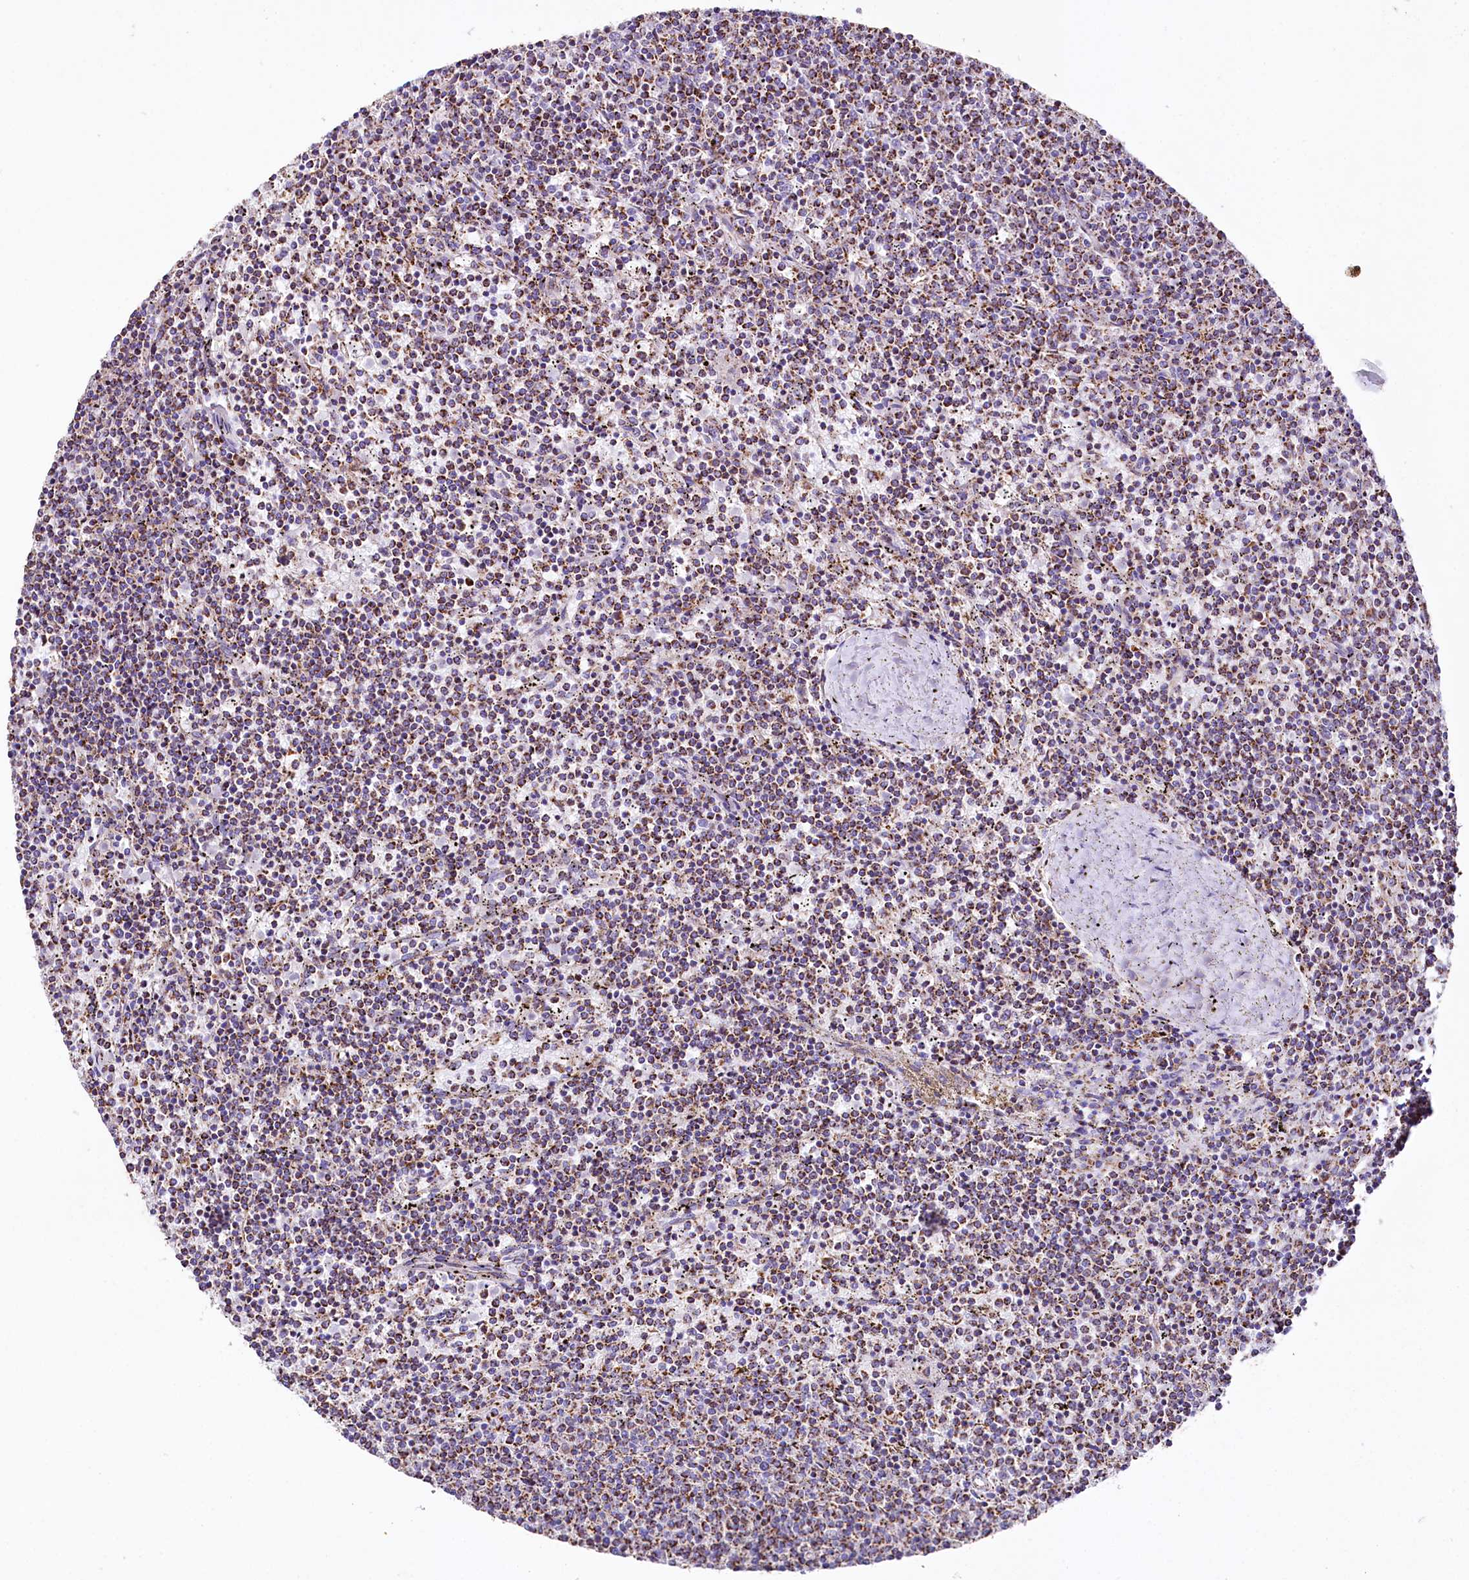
{"staining": {"intensity": "moderate", "quantity": ">75%", "location": "cytoplasmic/membranous"}, "tissue": "lymphoma", "cell_type": "Tumor cells", "image_type": "cancer", "snomed": [{"axis": "morphology", "description": "Malignant lymphoma, non-Hodgkin's type, Low grade"}, {"axis": "topography", "description": "Spleen"}], "caption": "This is a micrograph of immunohistochemistry staining of malignant lymphoma, non-Hodgkin's type (low-grade), which shows moderate expression in the cytoplasmic/membranous of tumor cells.", "gene": "APLP2", "patient": {"sex": "female", "age": 50}}